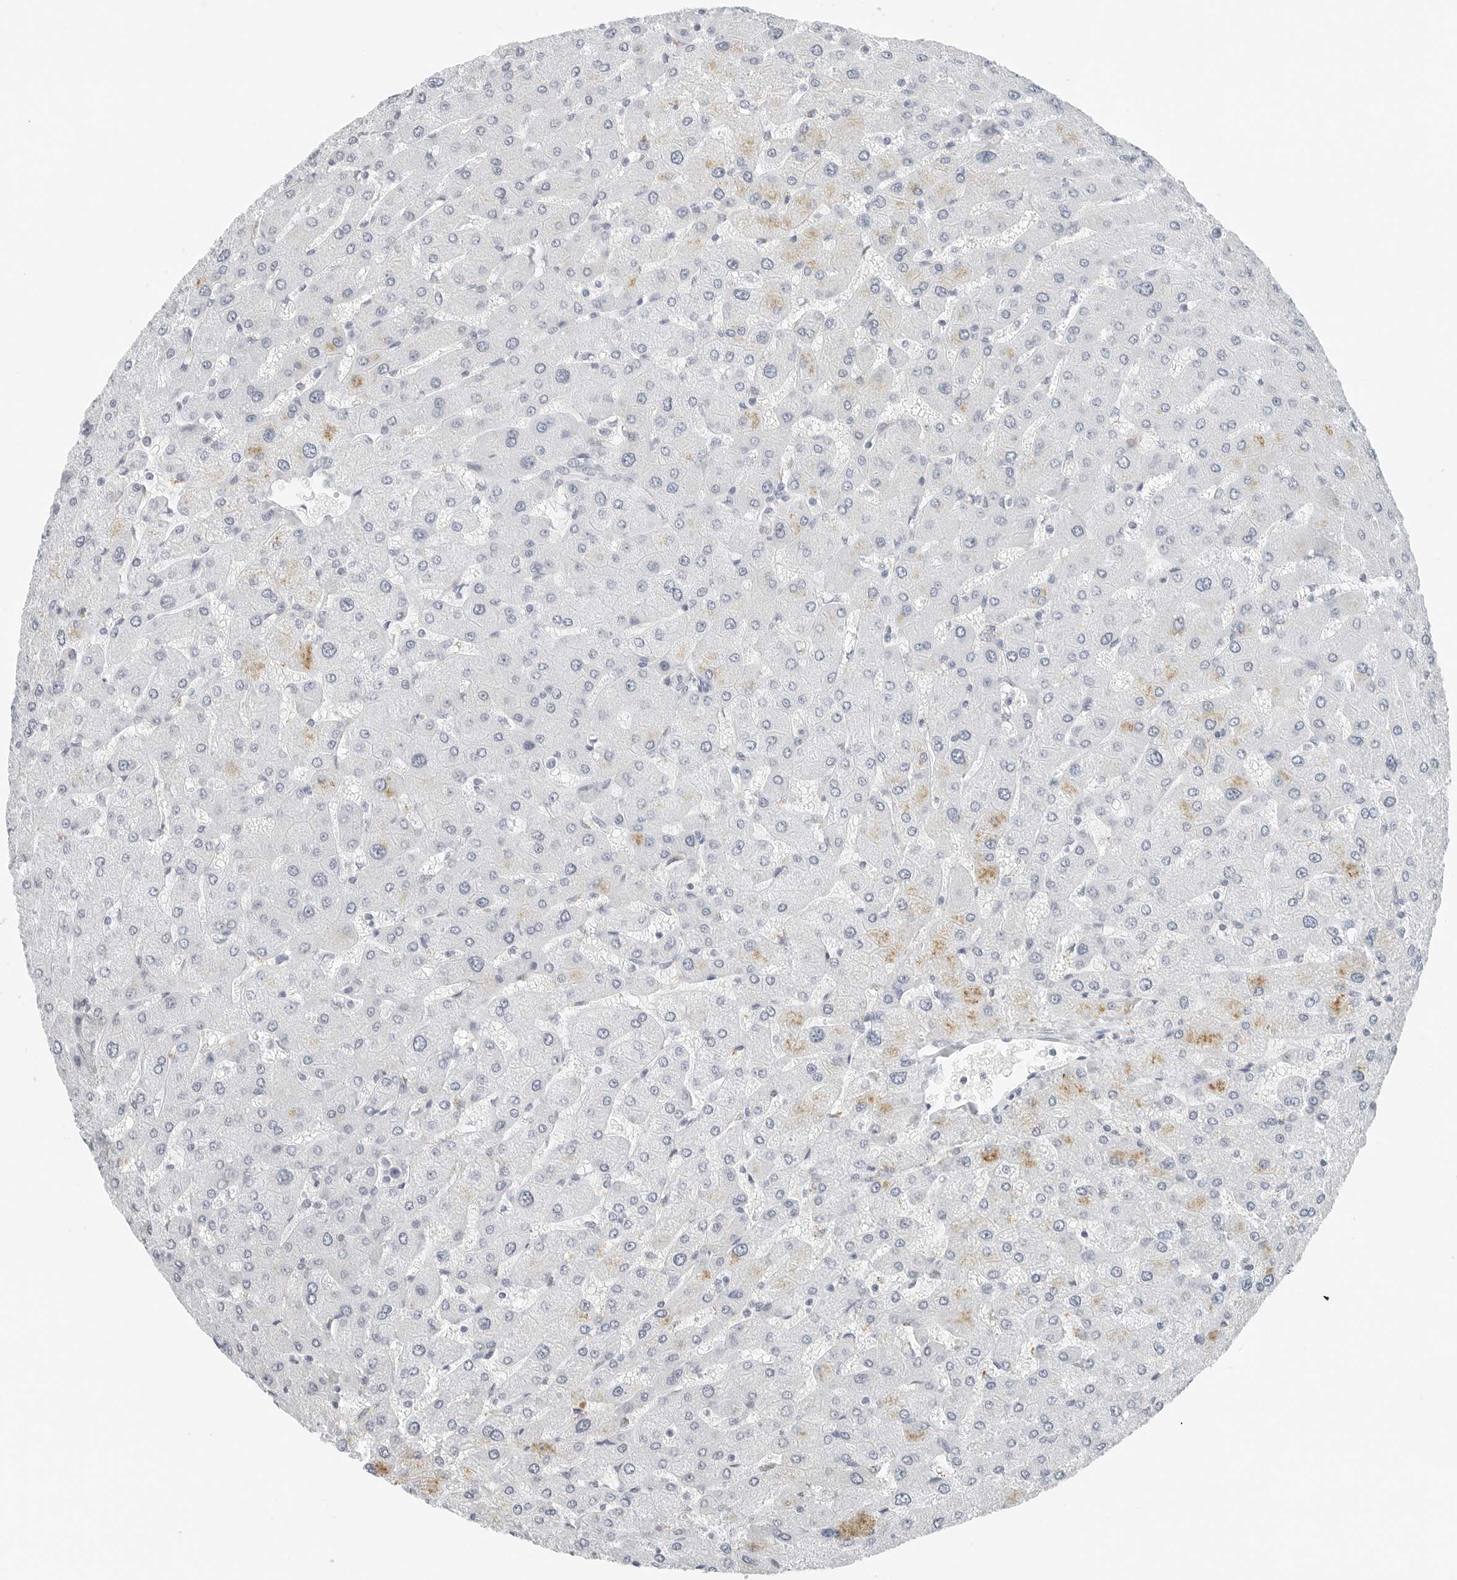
{"staining": {"intensity": "negative", "quantity": "none", "location": "none"}, "tissue": "liver", "cell_type": "Cholangiocytes", "image_type": "normal", "snomed": [{"axis": "morphology", "description": "Normal tissue, NOS"}, {"axis": "topography", "description": "Liver"}], "caption": "The image demonstrates no staining of cholangiocytes in unremarkable liver.", "gene": "P4HA2", "patient": {"sex": "male", "age": 55}}